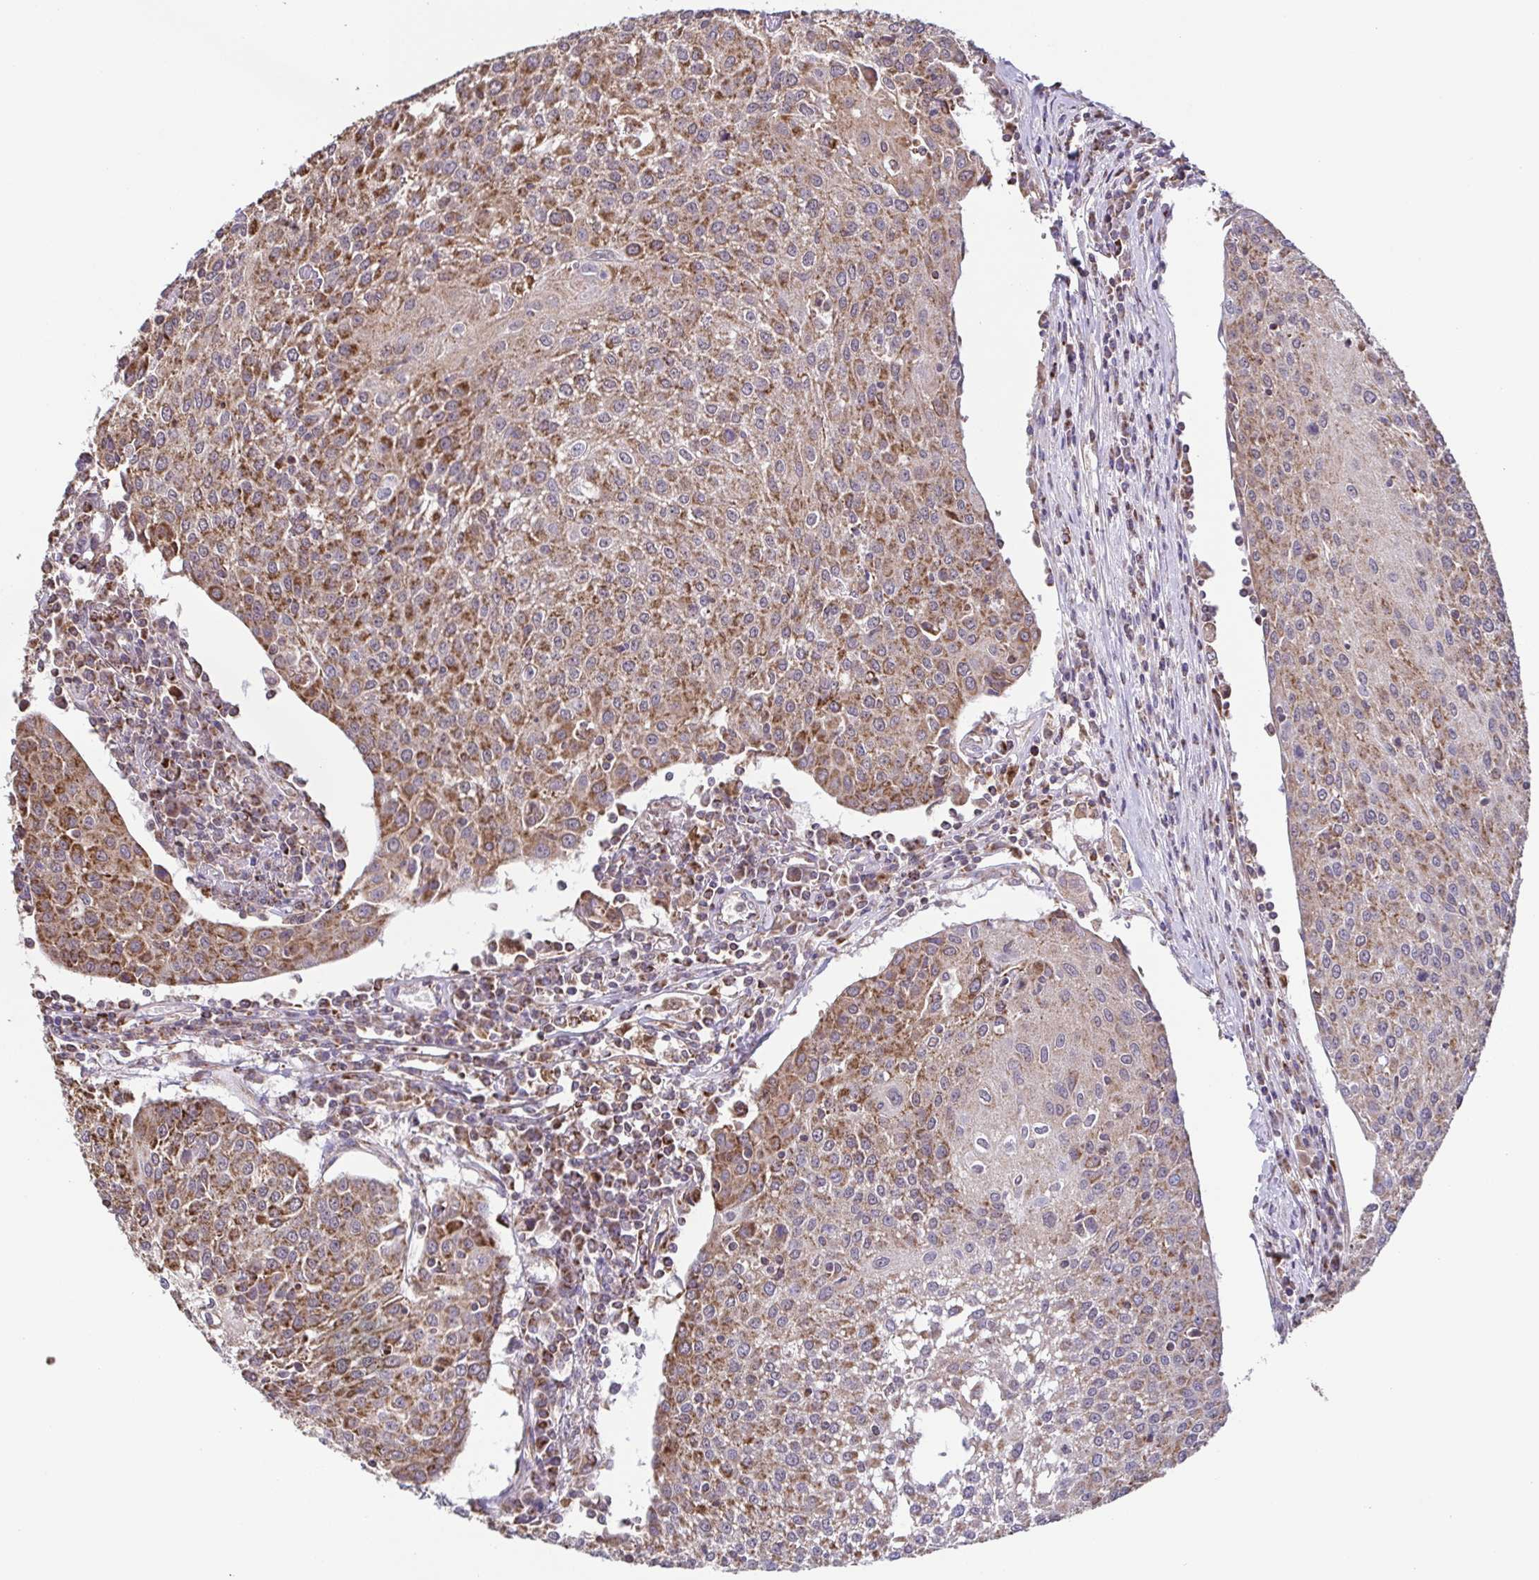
{"staining": {"intensity": "moderate", "quantity": ">75%", "location": "cytoplasmic/membranous"}, "tissue": "urothelial cancer", "cell_type": "Tumor cells", "image_type": "cancer", "snomed": [{"axis": "morphology", "description": "Urothelial carcinoma, High grade"}, {"axis": "topography", "description": "Urinary bladder"}], "caption": "The micrograph reveals a brown stain indicating the presence of a protein in the cytoplasmic/membranous of tumor cells in high-grade urothelial carcinoma.", "gene": "DIP2B", "patient": {"sex": "female", "age": 85}}